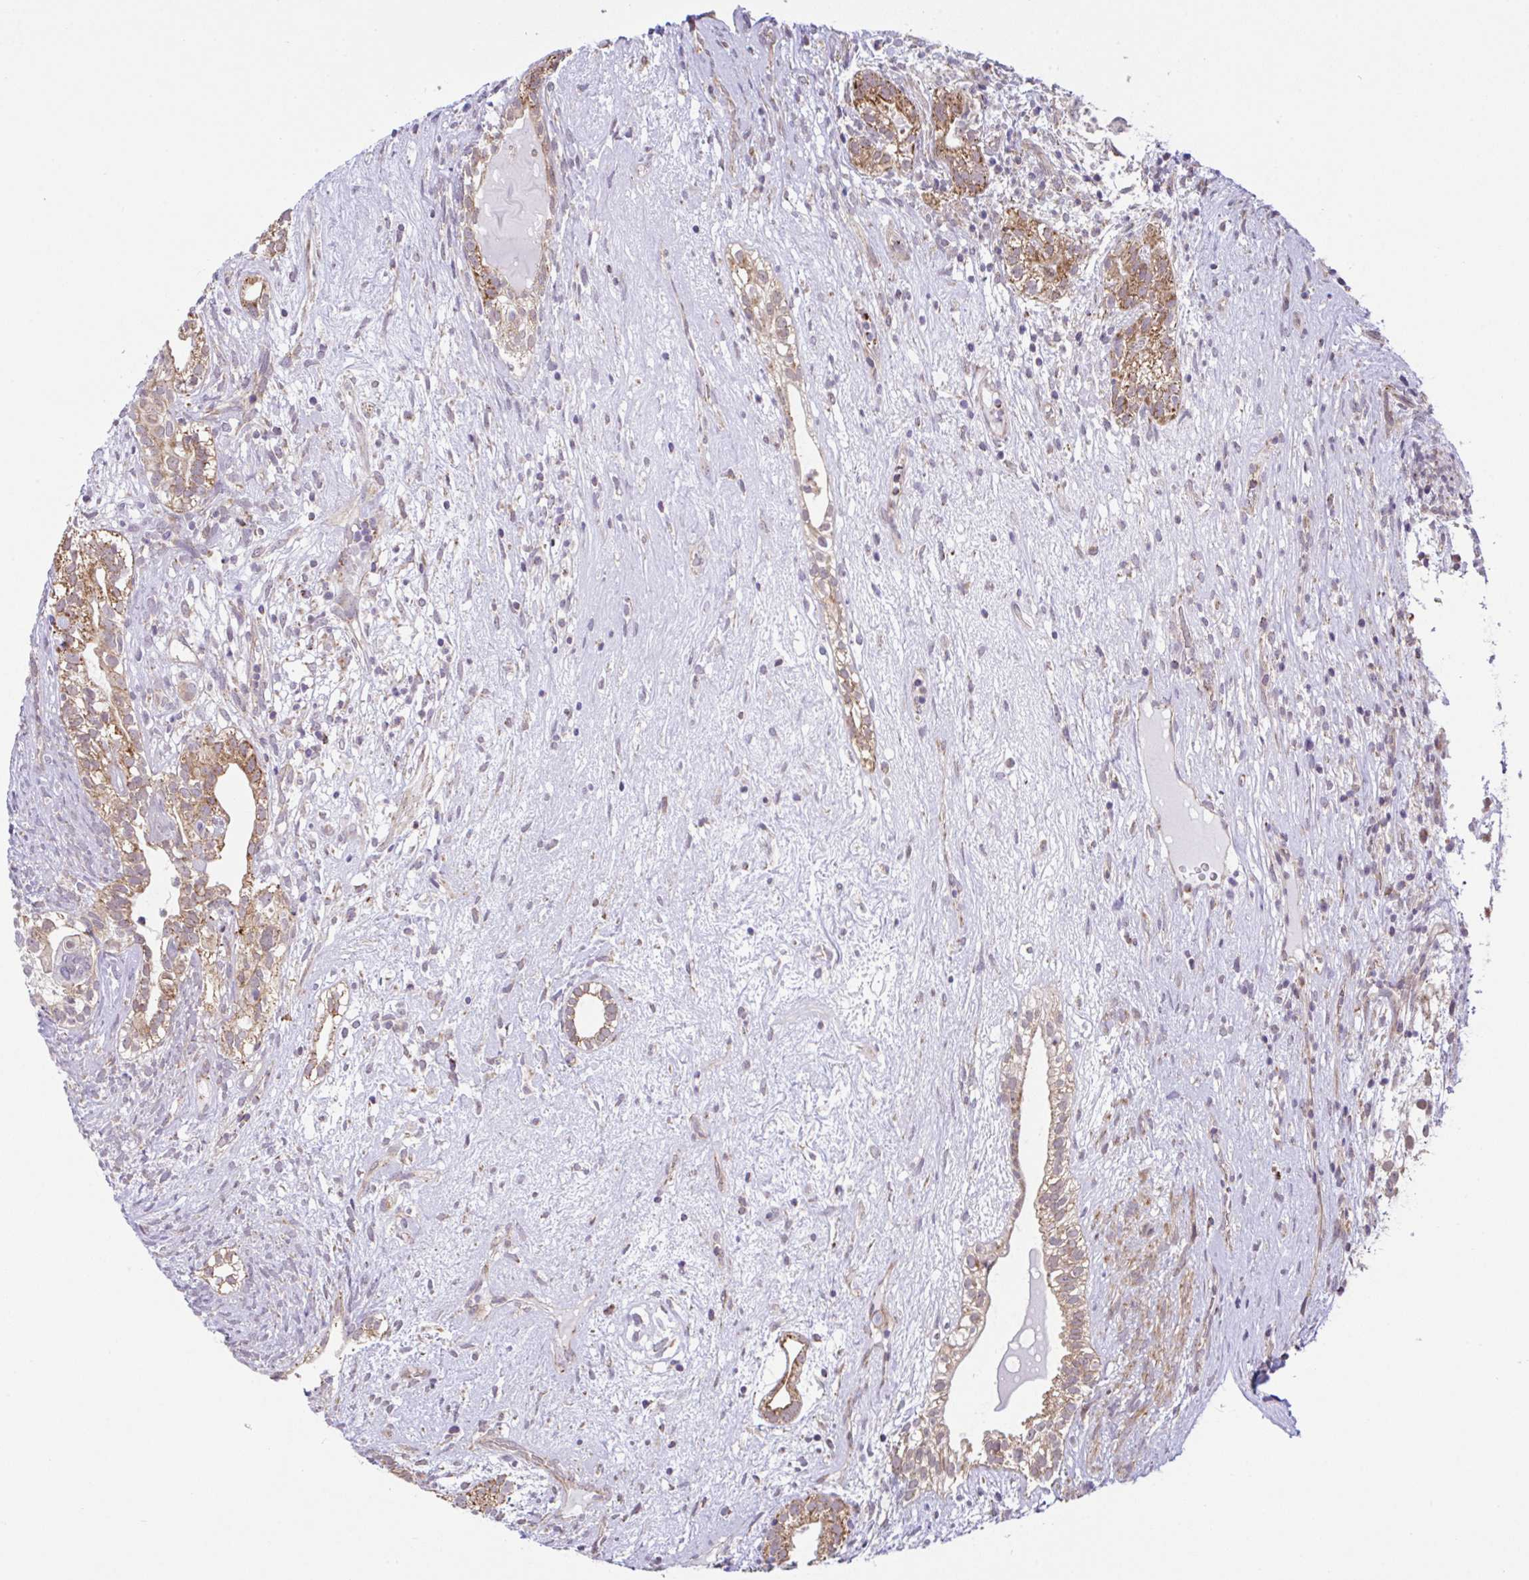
{"staining": {"intensity": "weak", "quantity": ">75%", "location": "cytoplasmic/membranous"}, "tissue": "testis cancer", "cell_type": "Tumor cells", "image_type": "cancer", "snomed": [{"axis": "morphology", "description": "Seminoma, NOS"}, {"axis": "morphology", "description": "Carcinoma, Embryonal, NOS"}, {"axis": "topography", "description": "Testis"}], "caption": "Testis seminoma was stained to show a protein in brown. There is low levels of weak cytoplasmic/membranous staining in about >75% of tumor cells.", "gene": "DLEU7", "patient": {"sex": "male", "age": 41}}